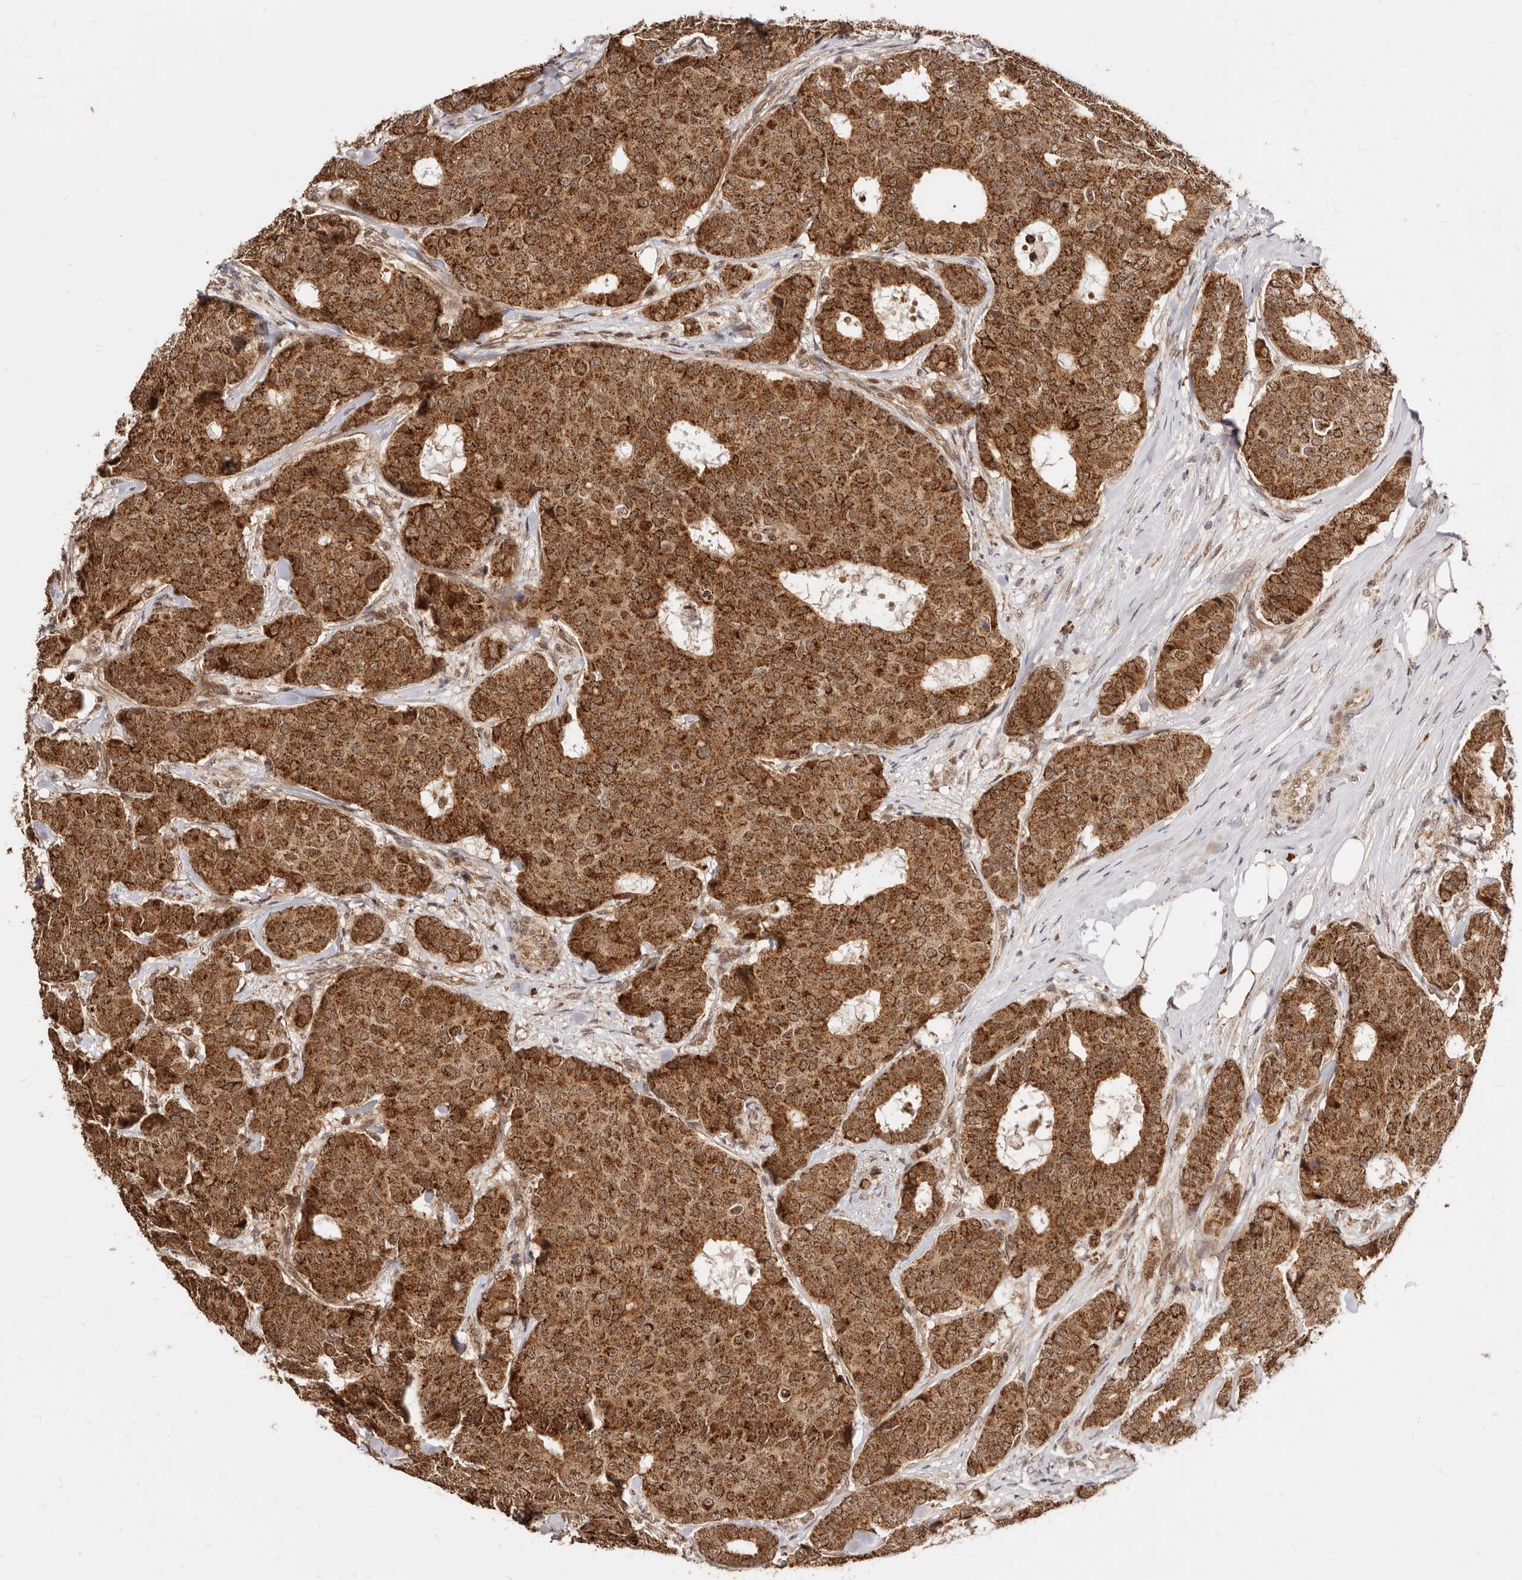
{"staining": {"intensity": "strong", "quantity": ">75%", "location": "cytoplasmic/membranous,nuclear"}, "tissue": "breast cancer", "cell_type": "Tumor cells", "image_type": "cancer", "snomed": [{"axis": "morphology", "description": "Duct carcinoma"}, {"axis": "topography", "description": "Breast"}], "caption": "Protein expression by IHC displays strong cytoplasmic/membranous and nuclear staining in approximately >75% of tumor cells in breast cancer.", "gene": "SEC14L1", "patient": {"sex": "female", "age": 75}}